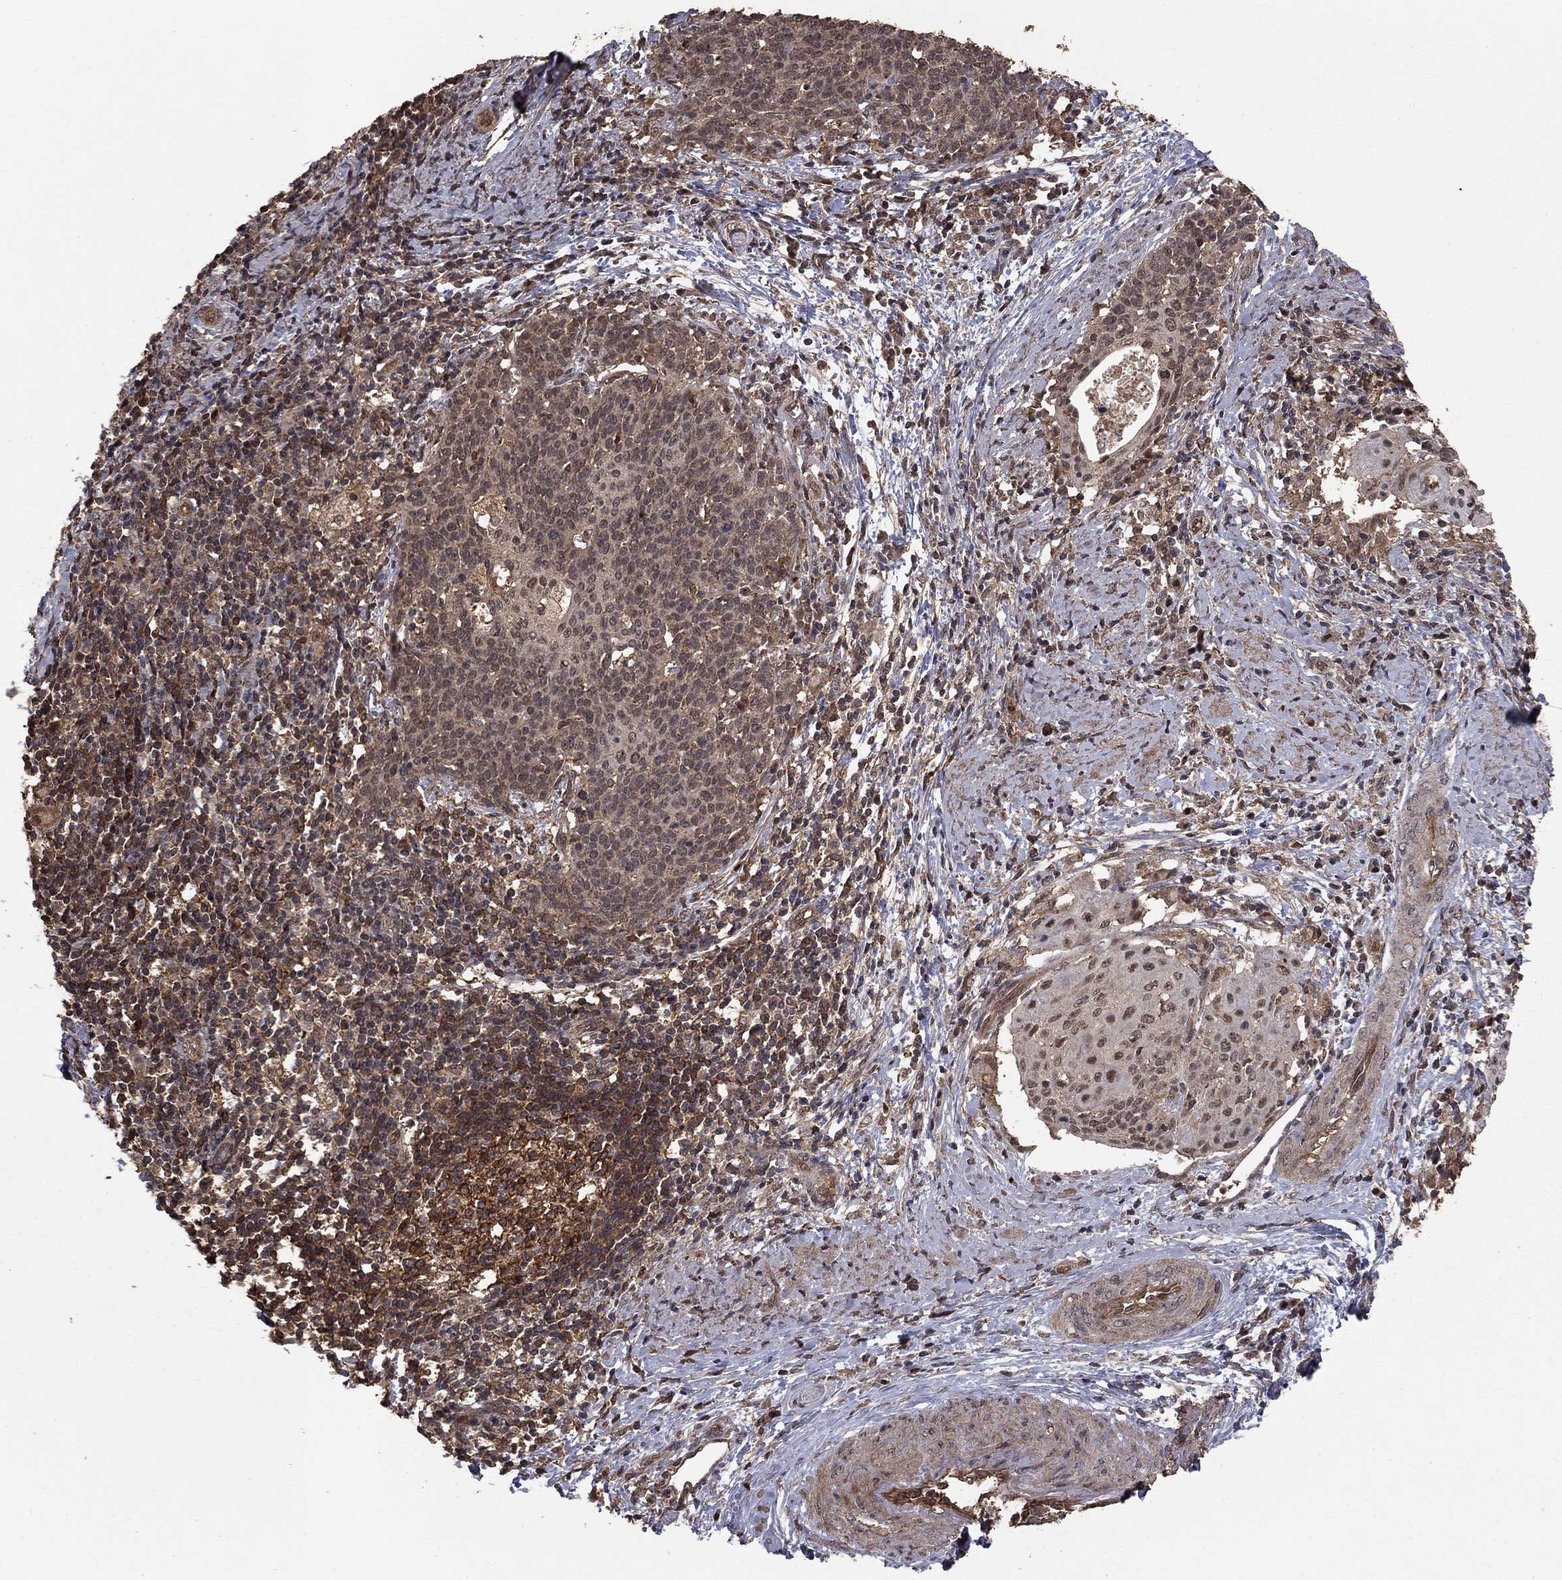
{"staining": {"intensity": "weak", "quantity": "25%-75%", "location": "cytoplasmic/membranous"}, "tissue": "cervical cancer", "cell_type": "Tumor cells", "image_type": "cancer", "snomed": [{"axis": "morphology", "description": "Squamous cell carcinoma, NOS"}, {"axis": "topography", "description": "Cervix"}], "caption": "Squamous cell carcinoma (cervical) stained with a brown dye shows weak cytoplasmic/membranous positive staining in about 25%-75% of tumor cells.", "gene": "PRDM1", "patient": {"sex": "female", "age": 39}}